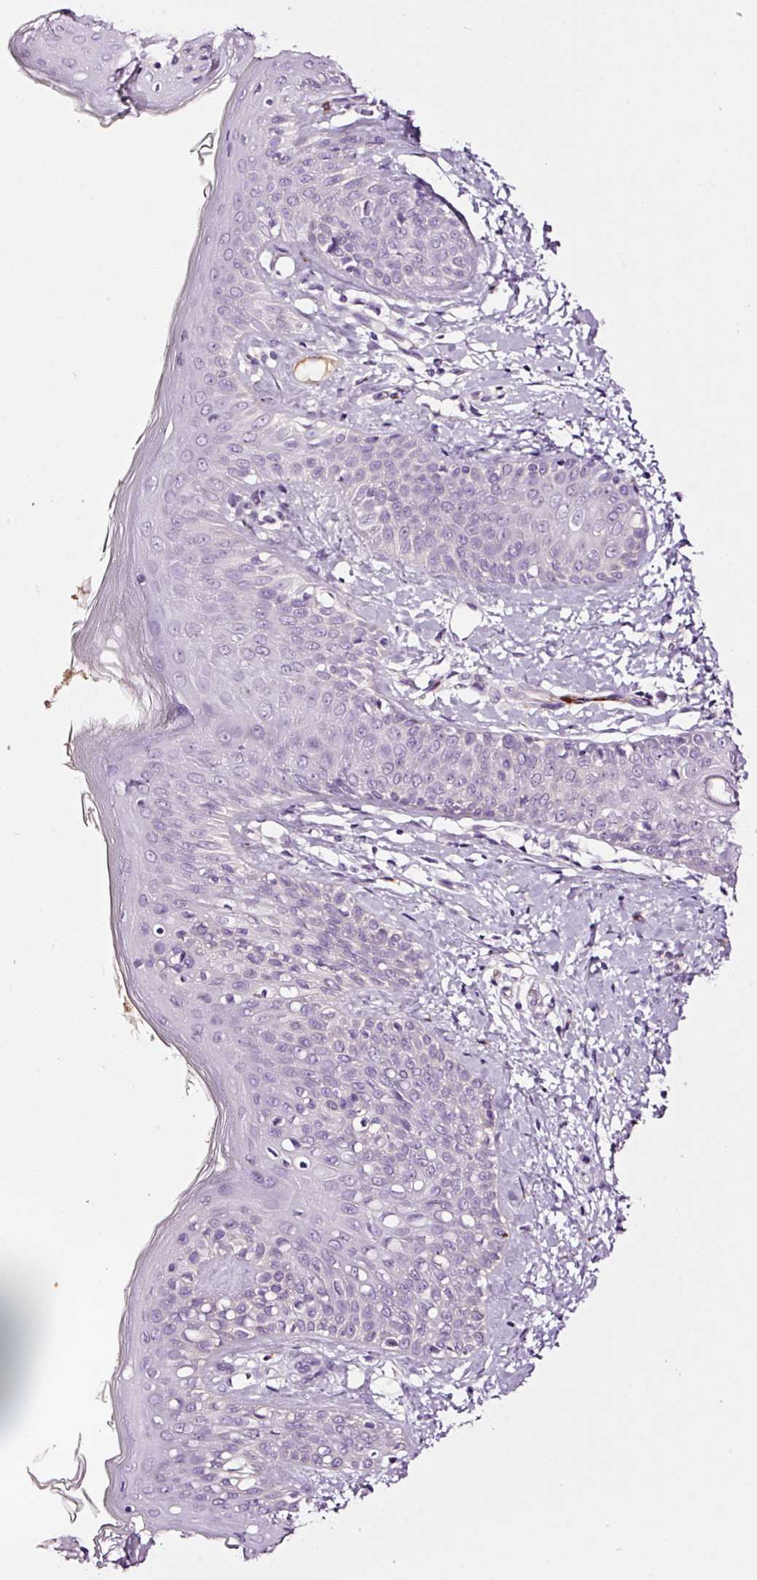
{"staining": {"intensity": "negative", "quantity": "none", "location": "none"}, "tissue": "skin", "cell_type": "Fibroblasts", "image_type": "normal", "snomed": [{"axis": "morphology", "description": "Normal tissue, NOS"}, {"axis": "topography", "description": "Skin"}], "caption": "Histopathology image shows no significant protein staining in fibroblasts of unremarkable skin. (DAB IHC with hematoxylin counter stain).", "gene": "ABCB4", "patient": {"sex": "male", "age": 16}}